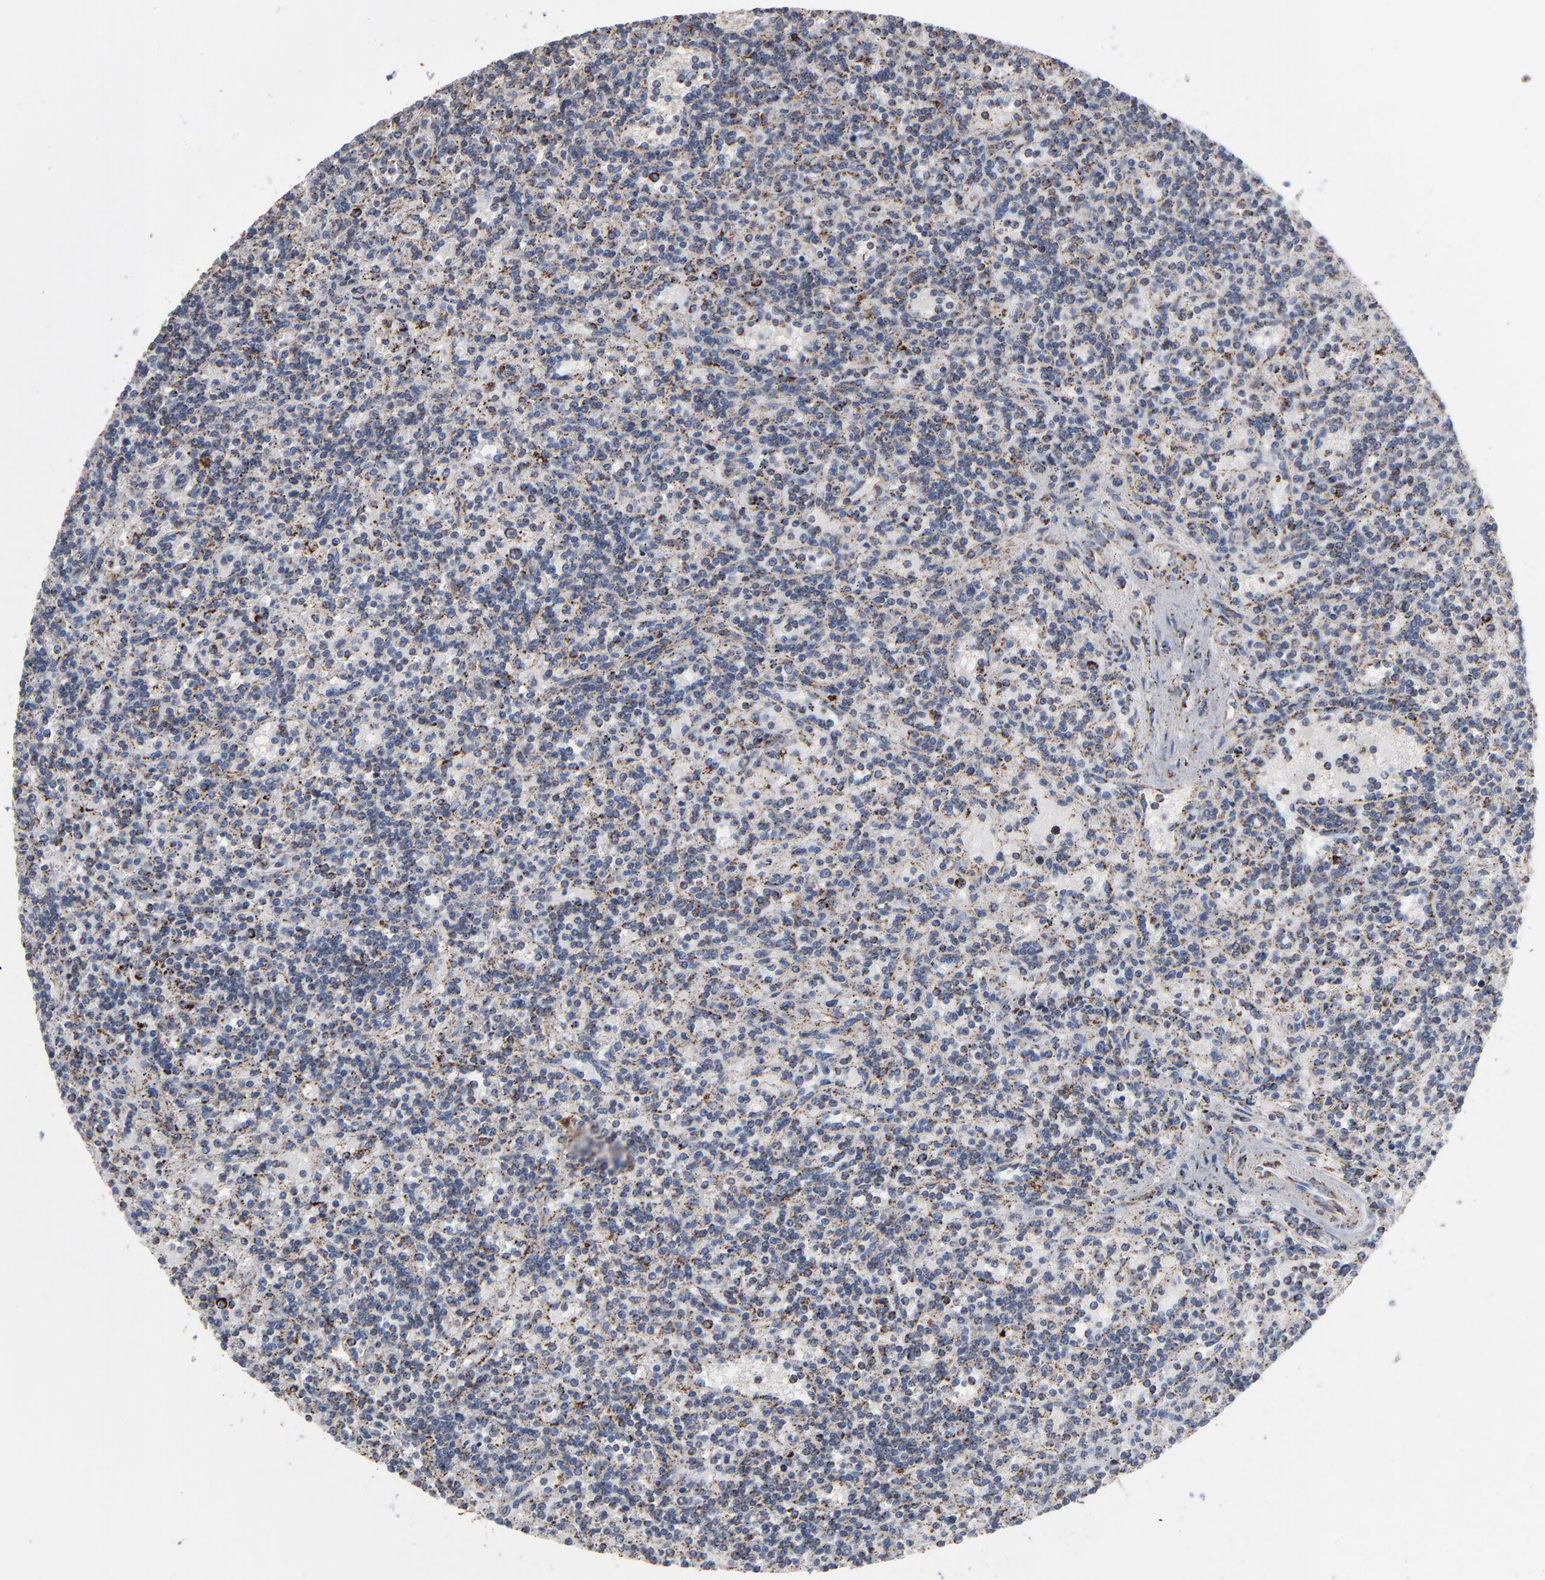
{"staining": {"intensity": "strong", "quantity": "25%-75%", "location": "cytoplasmic/membranous"}, "tissue": "lymphoma", "cell_type": "Tumor cells", "image_type": "cancer", "snomed": [{"axis": "morphology", "description": "Malignant lymphoma, non-Hodgkin's type, Low grade"}, {"axis": "topography", "description": "Spleen"}], "caption": "Immunohistochemical staining of malignant lymphoma, non-Hodgkin's type (low-grade) shows strong cytoplasmic/membranous protein expression in about 25%-75% of tumor cells.", "gene": "UQCRC1", "patient": {"sex": "male", "age": 73}}